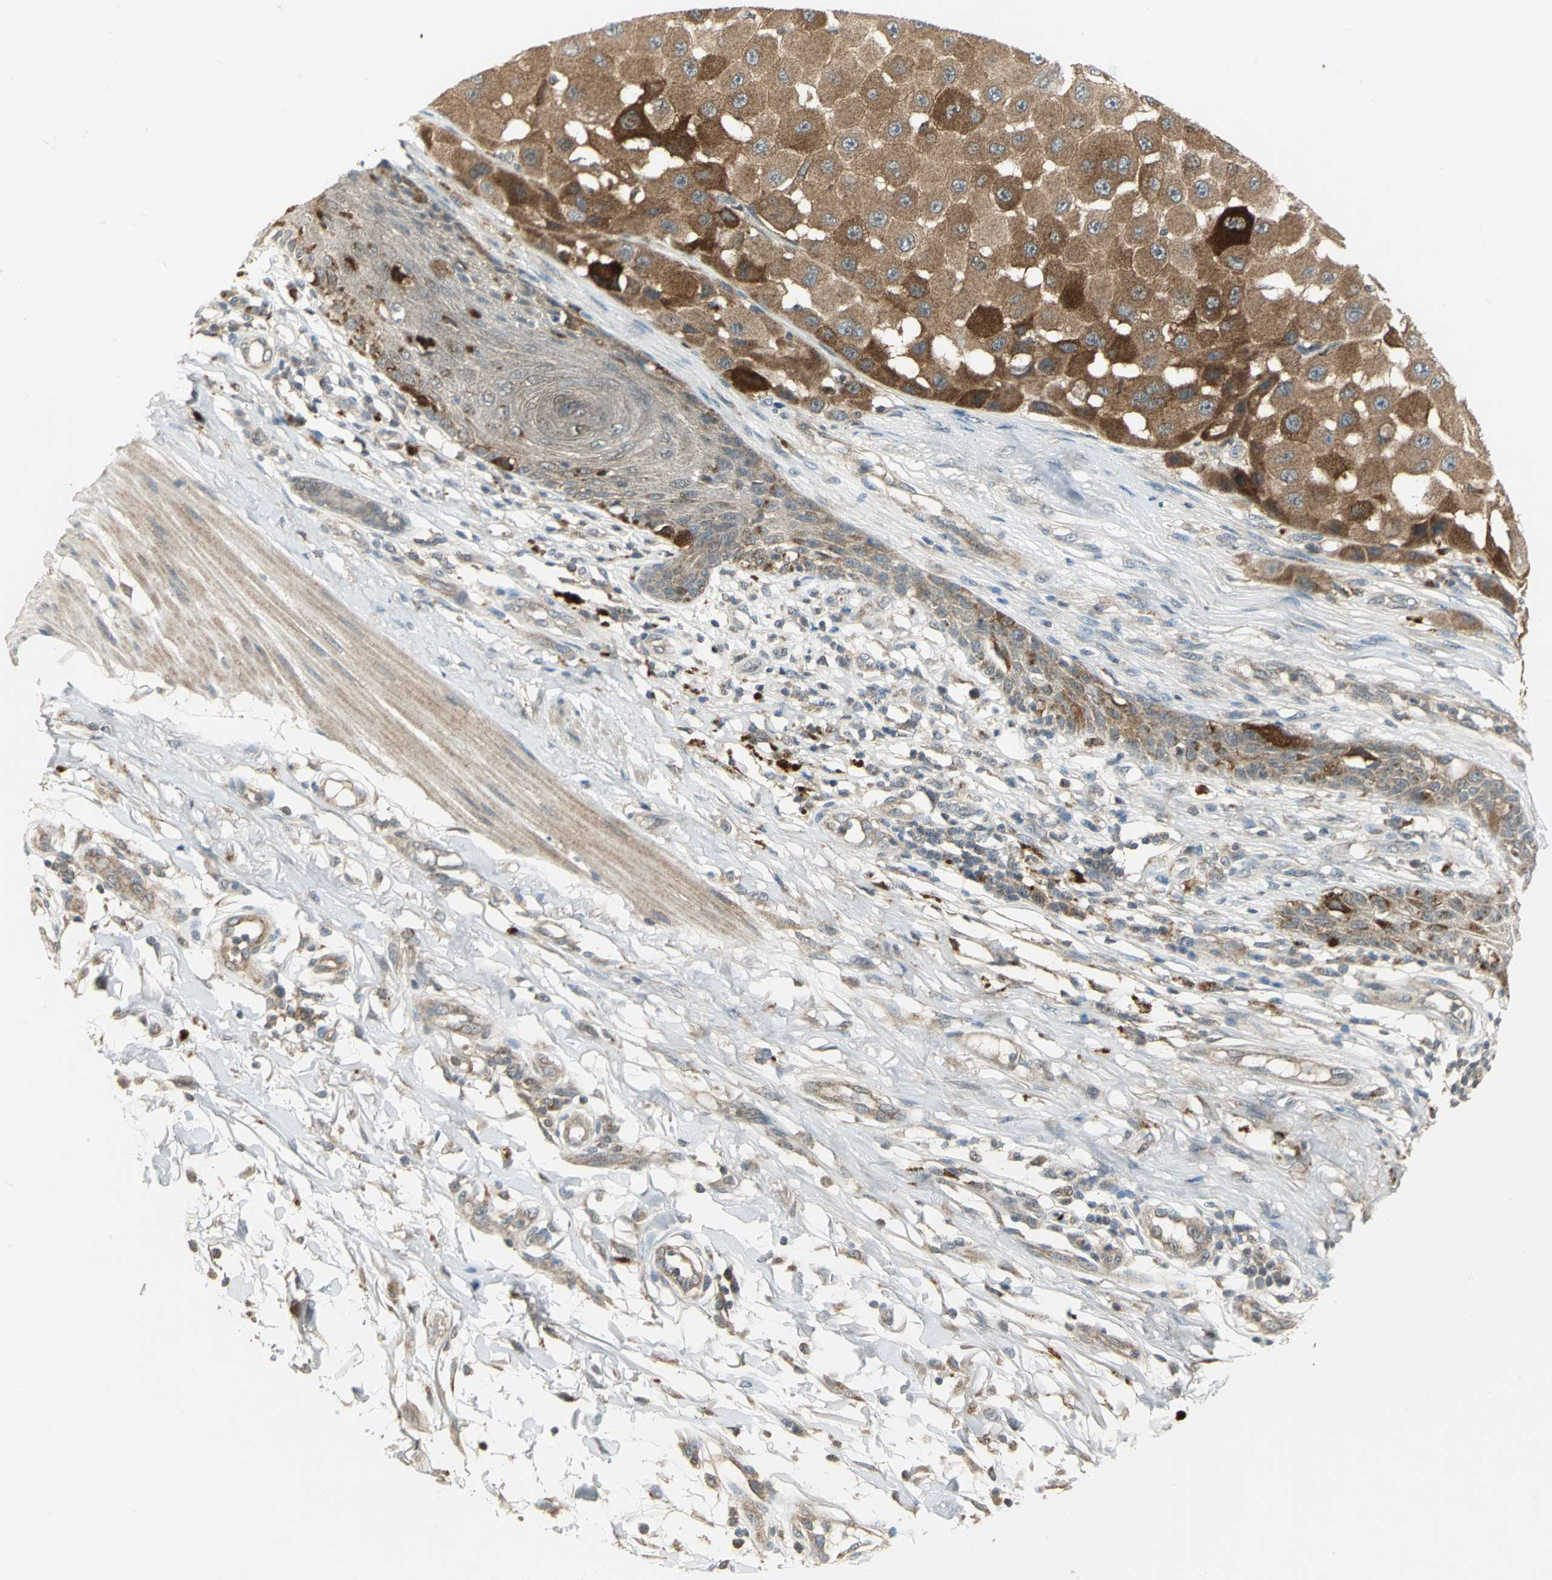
{"staining": {"intensity": "moderate", "quantity": ">75%", "location": "cytoplasmic/membranous"}, "tissue": "melanoma", "cell_type": "Tumor cells", "image_type": "cancer", "snomed": [{"axis": "morphology", "description": "Malignant melanoma, NOS"}, {"axis": "topography", "description": "Skin"}], "caption": "Malignant melanoma tissue demonstrates moderate cytoplasmic/membranous staining in approximately >75% of tumor cells", "gene": "MAPK8IP3", "patient": {"sex": "female", "age": 81}}